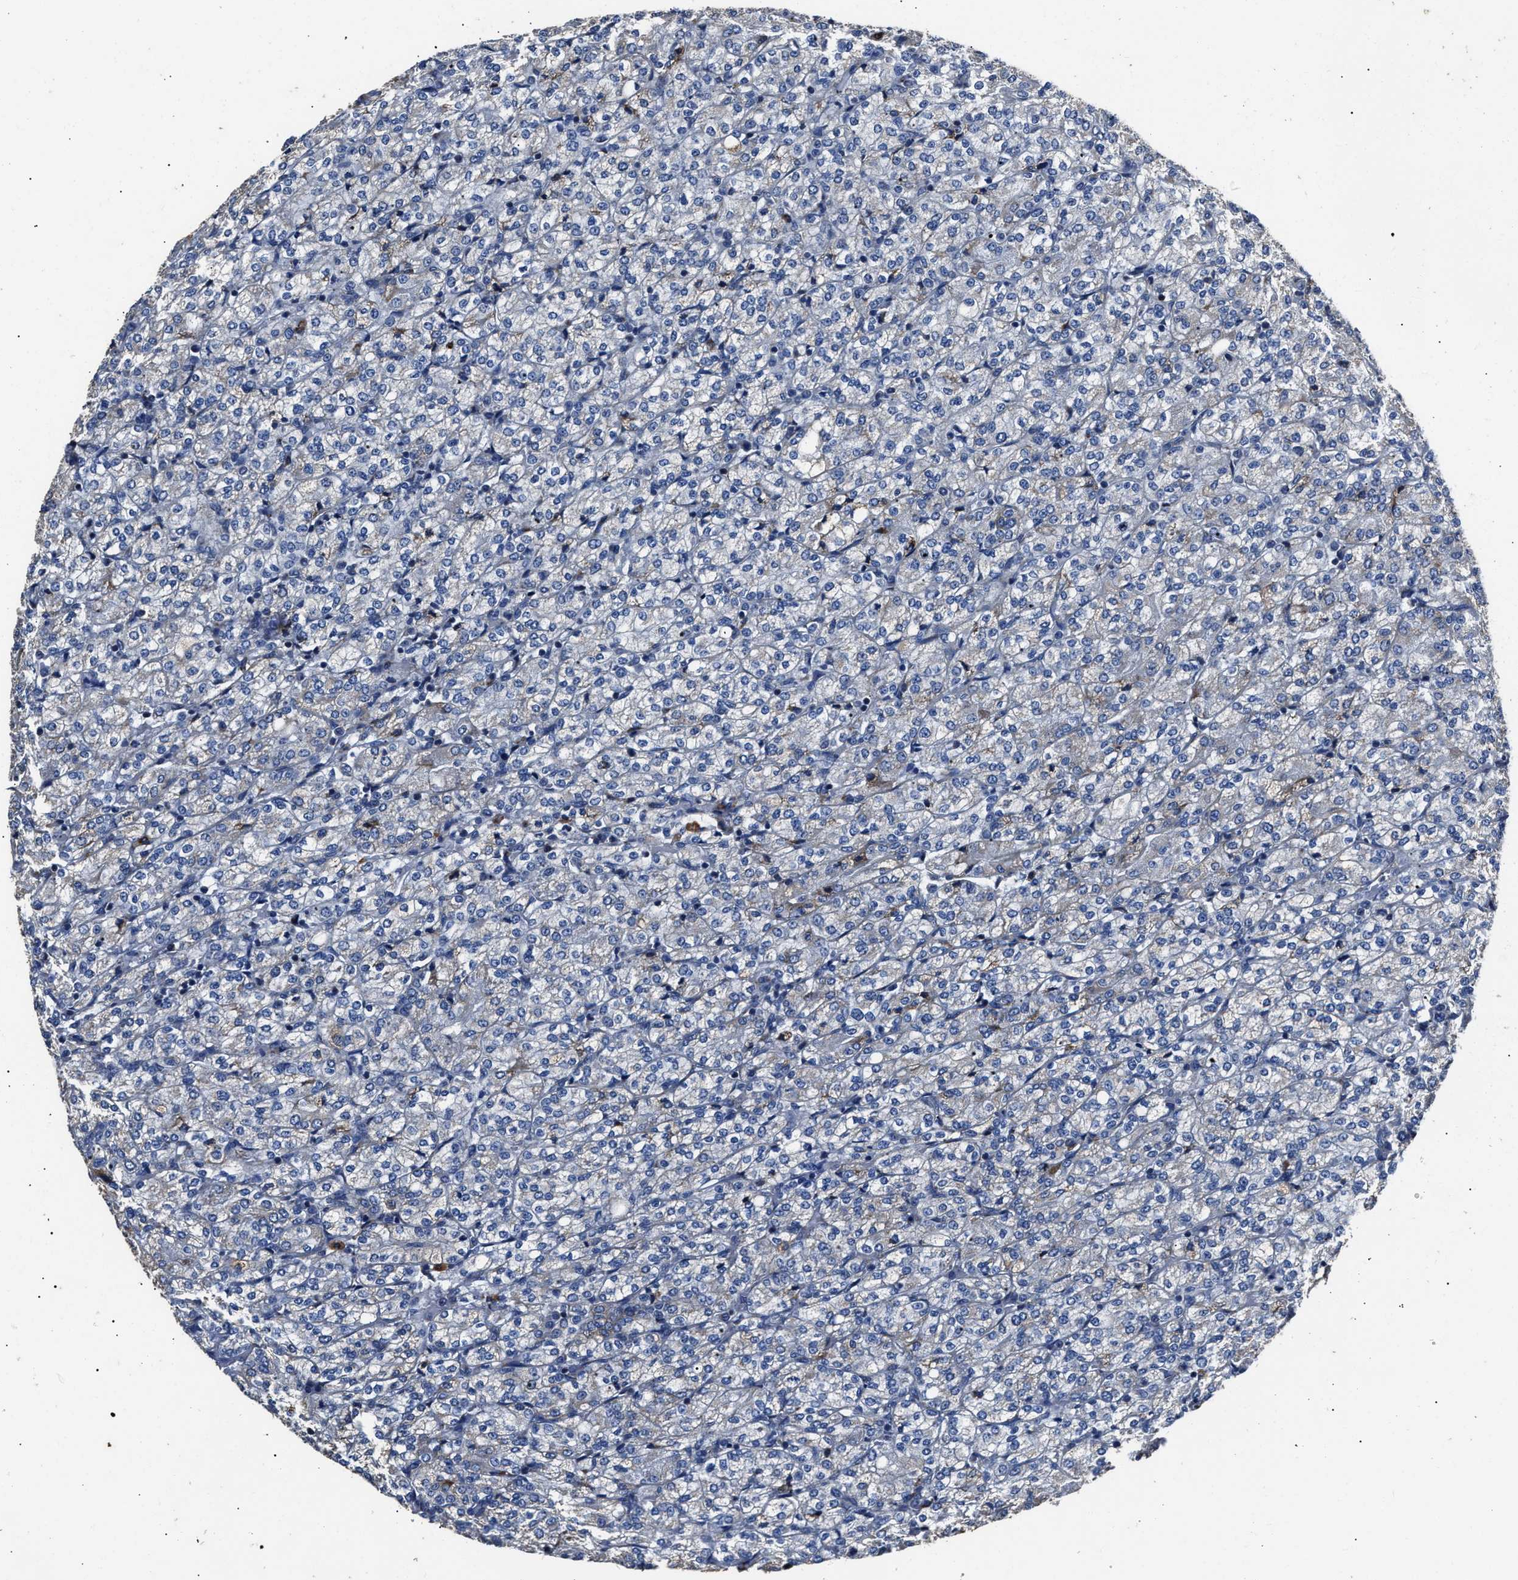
{"staining": {"intensity": "negative", "quantity": "none", "location": "none"}, "tissue": "renal cancer", "cell_type": "Tumor cells", "image_type": "cancer", "snomed": [{"axis": "morphology", "description": "Adenocarcinoma, NOS"}, {"axis": "topography", "description": "Kidney"}], "caption": "Immunohistochemical staining of human renal cancer (adenocarcinoma) displays no significant expression in tumor cells. (DAB immunohistochemistry (IHC), high magnification).", "gene": "NSUN5", "patient": {"sex": "male", "age": 77}}